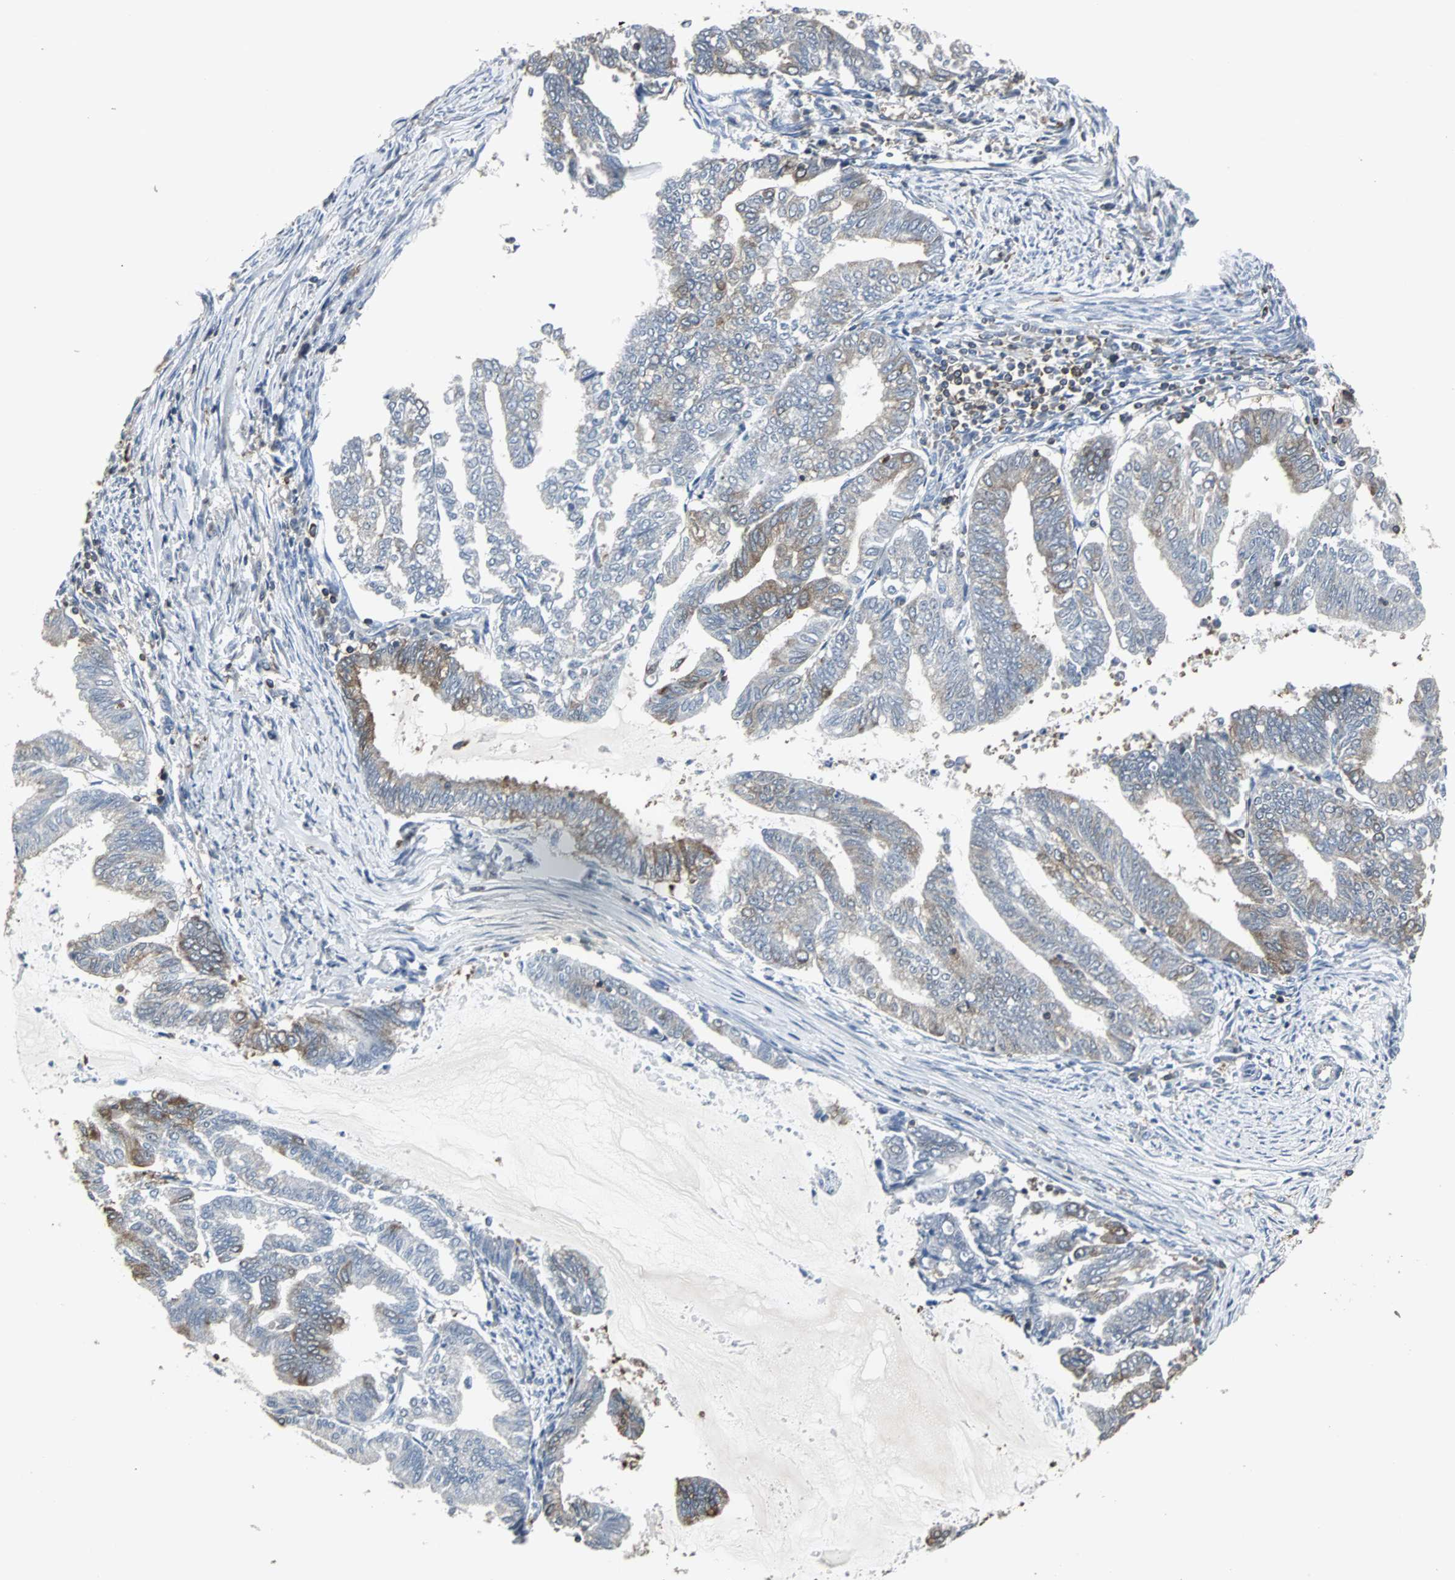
{"staining": {"intensity": "moderate", "quantity": ">75%", "location": "cytoplasmic/membranous"}, "tissue": "endometrial cancer", "cell_type": "Tumor cells", "image_type": "cancer", "snomed": [{"axis": "morphology", "description": "Adenocarcinoma, NOS"}, {"axis": "topography", "description": "Endometrium"}], "caption": "The immunohistochemical stain highlights moderate cytoplasmic/membranous positivity in tumor cells of adenocarcinoma (endometrial) tissue.", "gene": "LRRFIP1", "patient": {"sex": "female", "age": 79}}